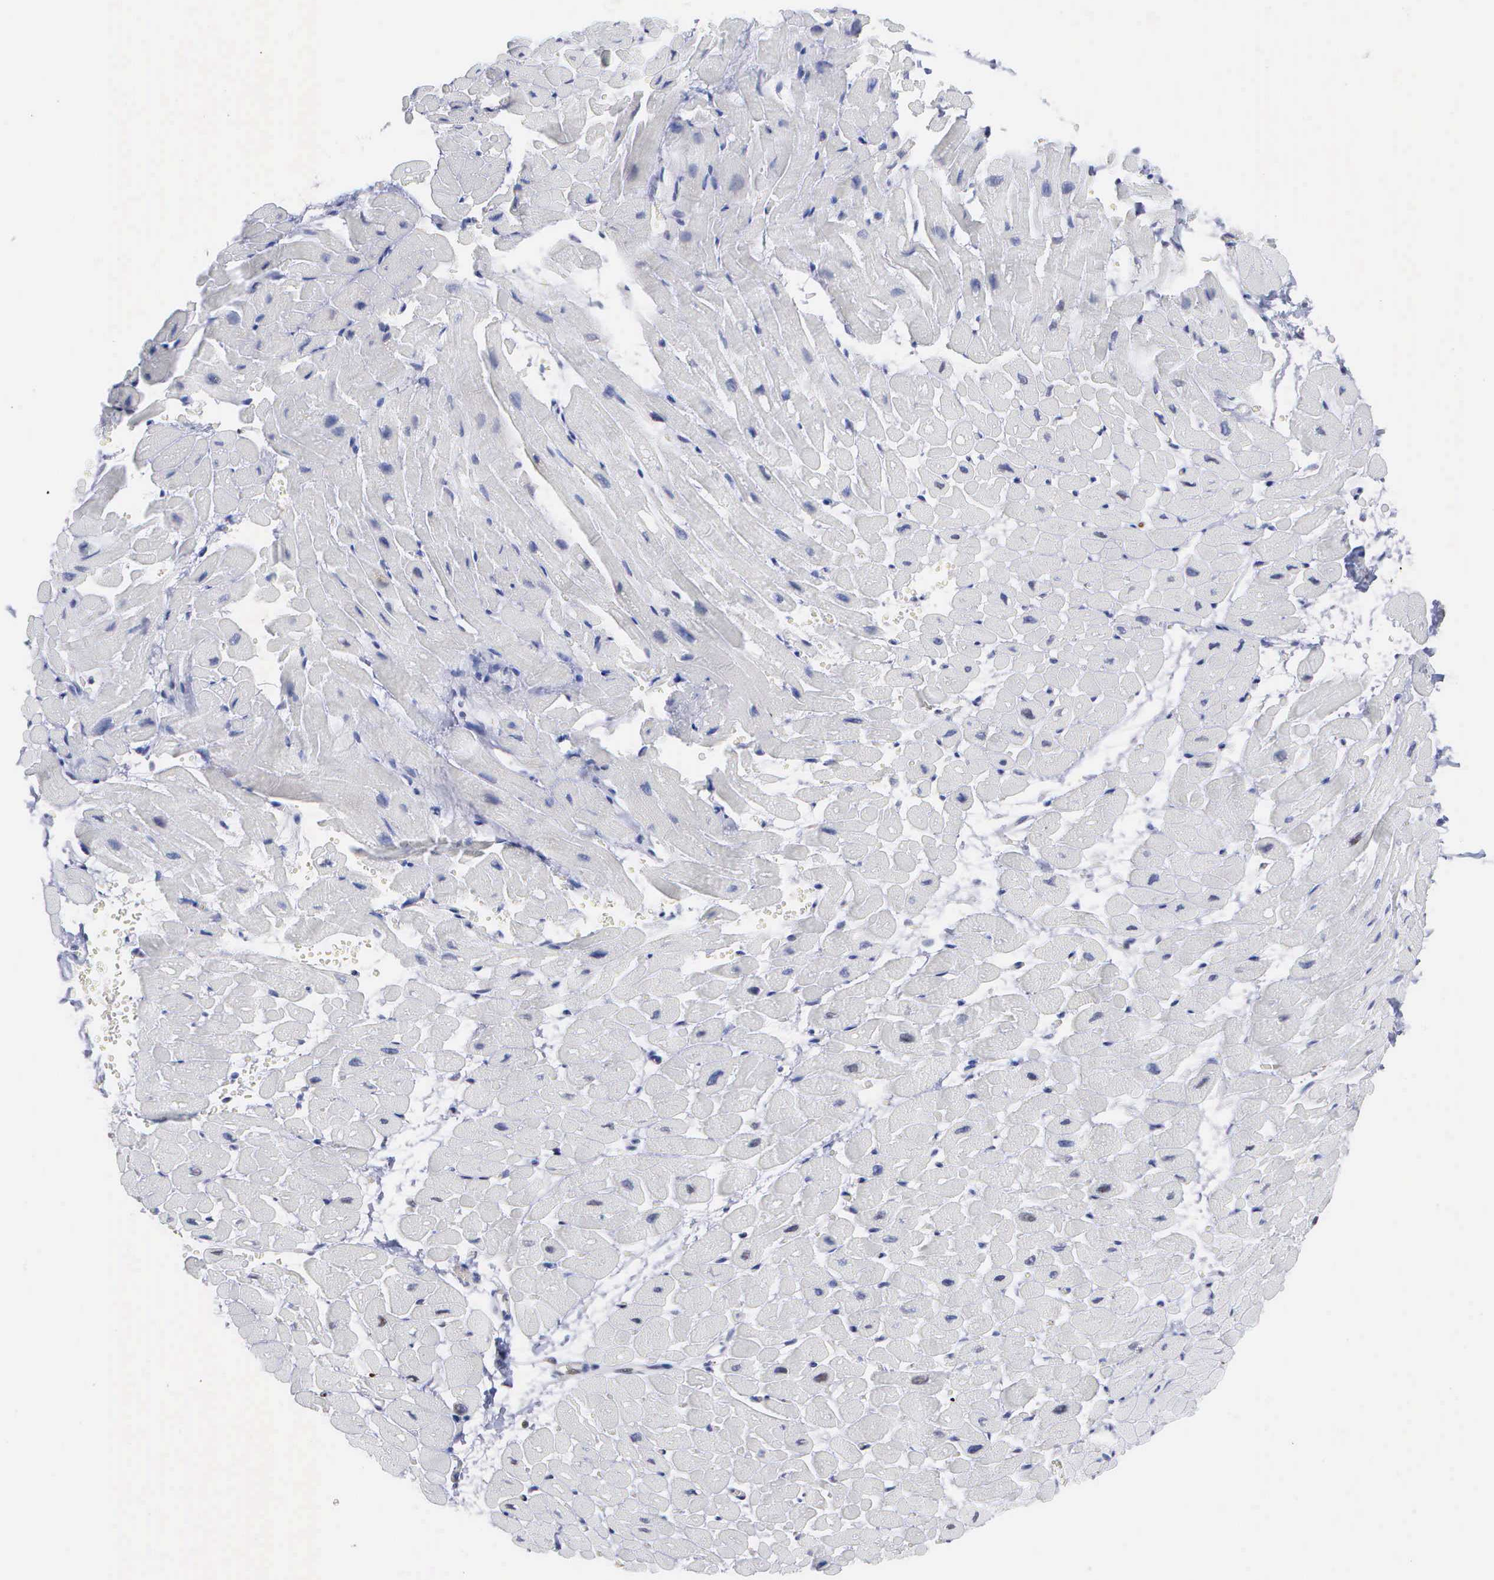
{"staining": {"intensity": "negative", "quantity": "none", "location": "none"}, "tissue": "heart muscle", "cell_type": "Cardiomyocytes", "image_type": "normal", "snomed": [{"axis": "morphology", "description": "Normal tissue, NOS"}, {"axis": "topography", "description": "Heart"}], "caption": "Immunohistochemistry of benign heart muscle displays no expression in cardiomyocytes.", "gene": "SPIN3", "patient": {"sex": "male", "age": 45}}